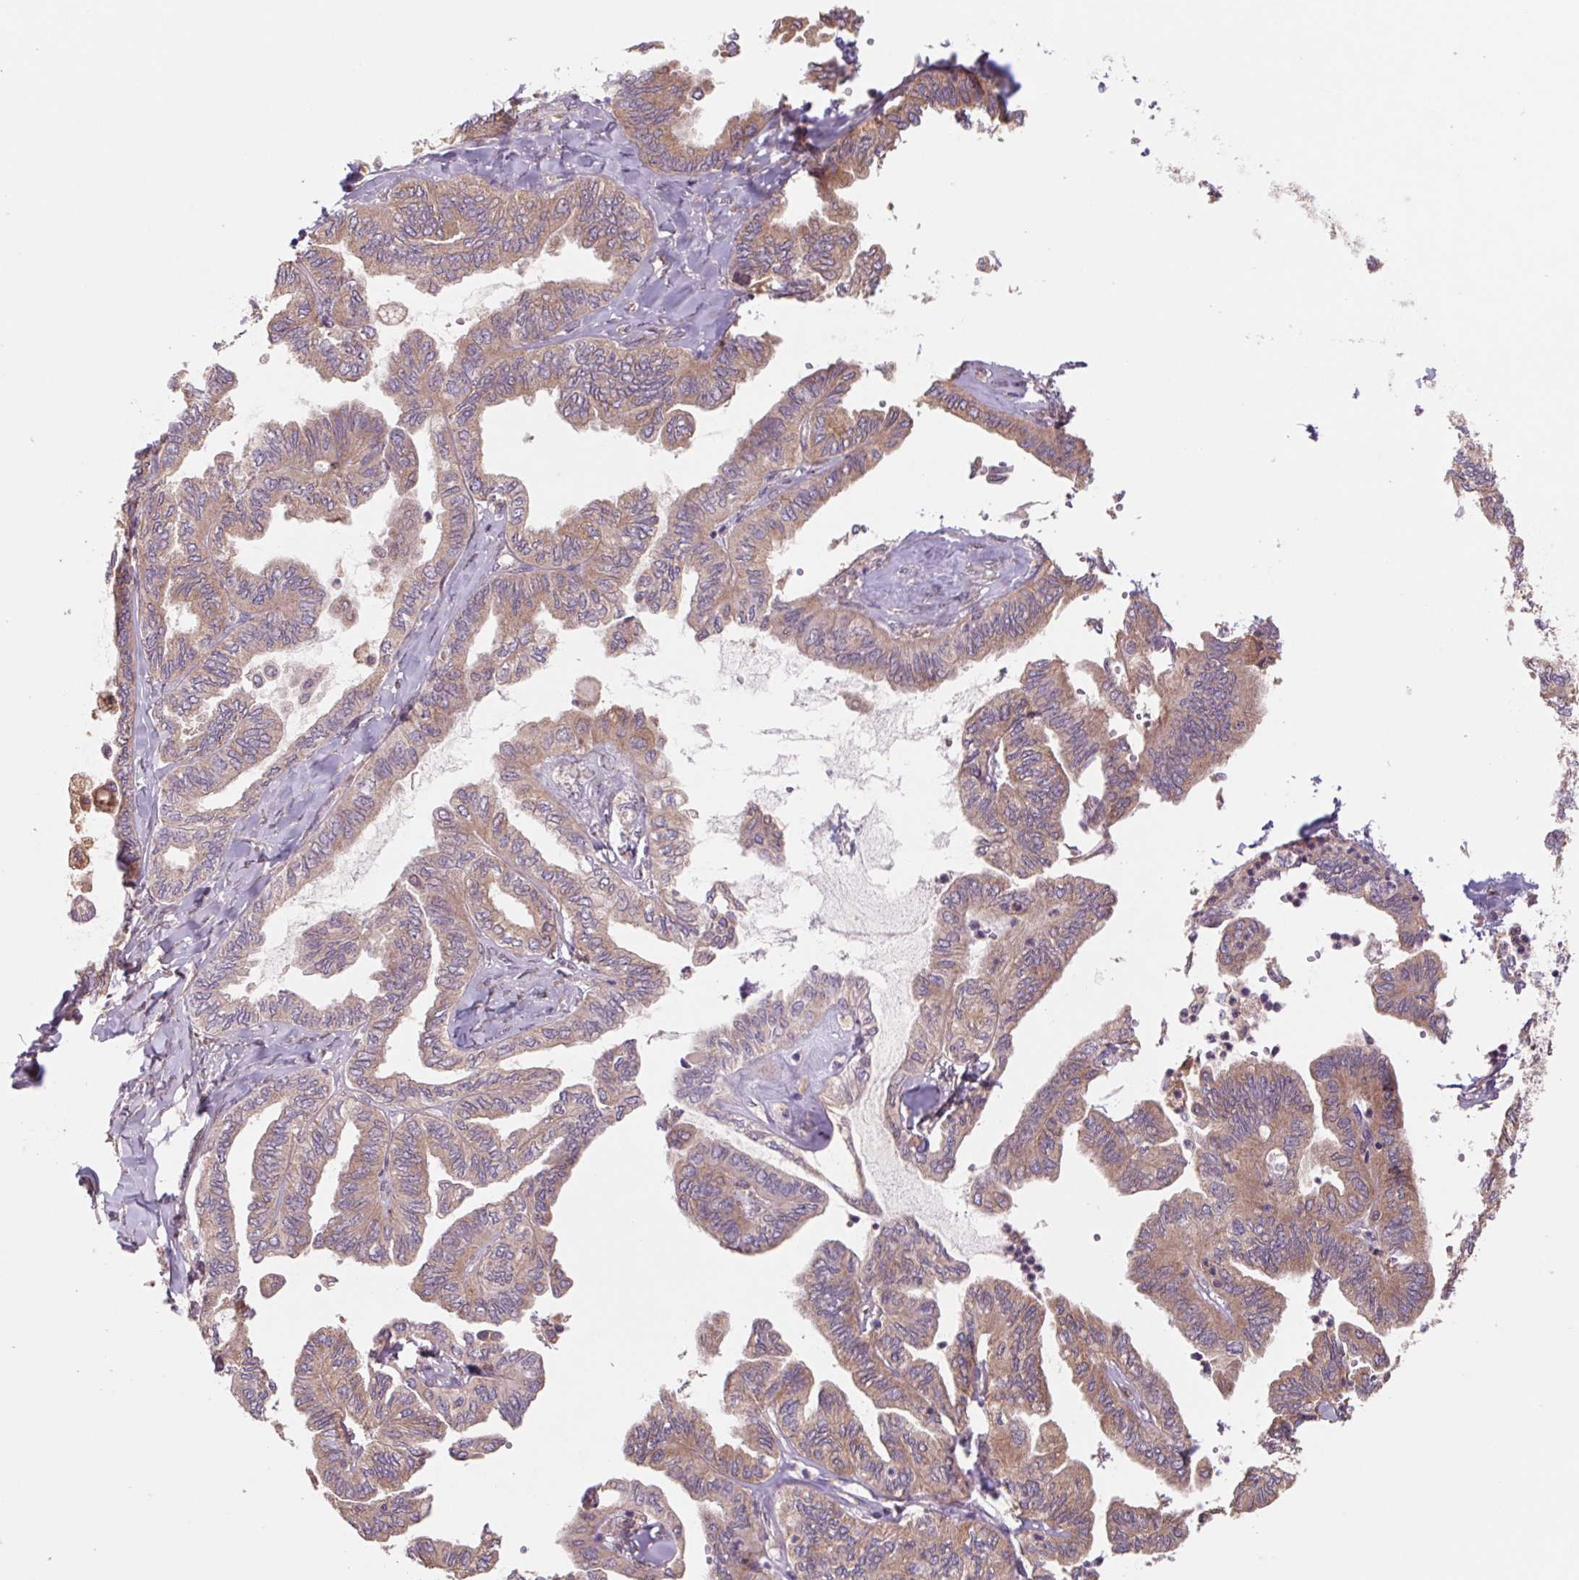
{"staining": {"intensity": "weak", "quantity": ">75%", "location": "cytoplasmic/membranous"}, "tissue": "ovarian cancer", "cell_type": "Tumor cells", "image_type": "cancer", "snomed": [{"axis": "morphology", "description": "Carcinoma, endometroid"}, {"axis": "topography", "description": "Ovary"}], "caption": "Human ovarian endometroid carcinoma stained for a protein (brown) shows weak cytoplasmic/membranous positive expression in about >75% of tumor cells.", "gene": "RAB1A", "patient": {"sex": "female", "age": 70}}